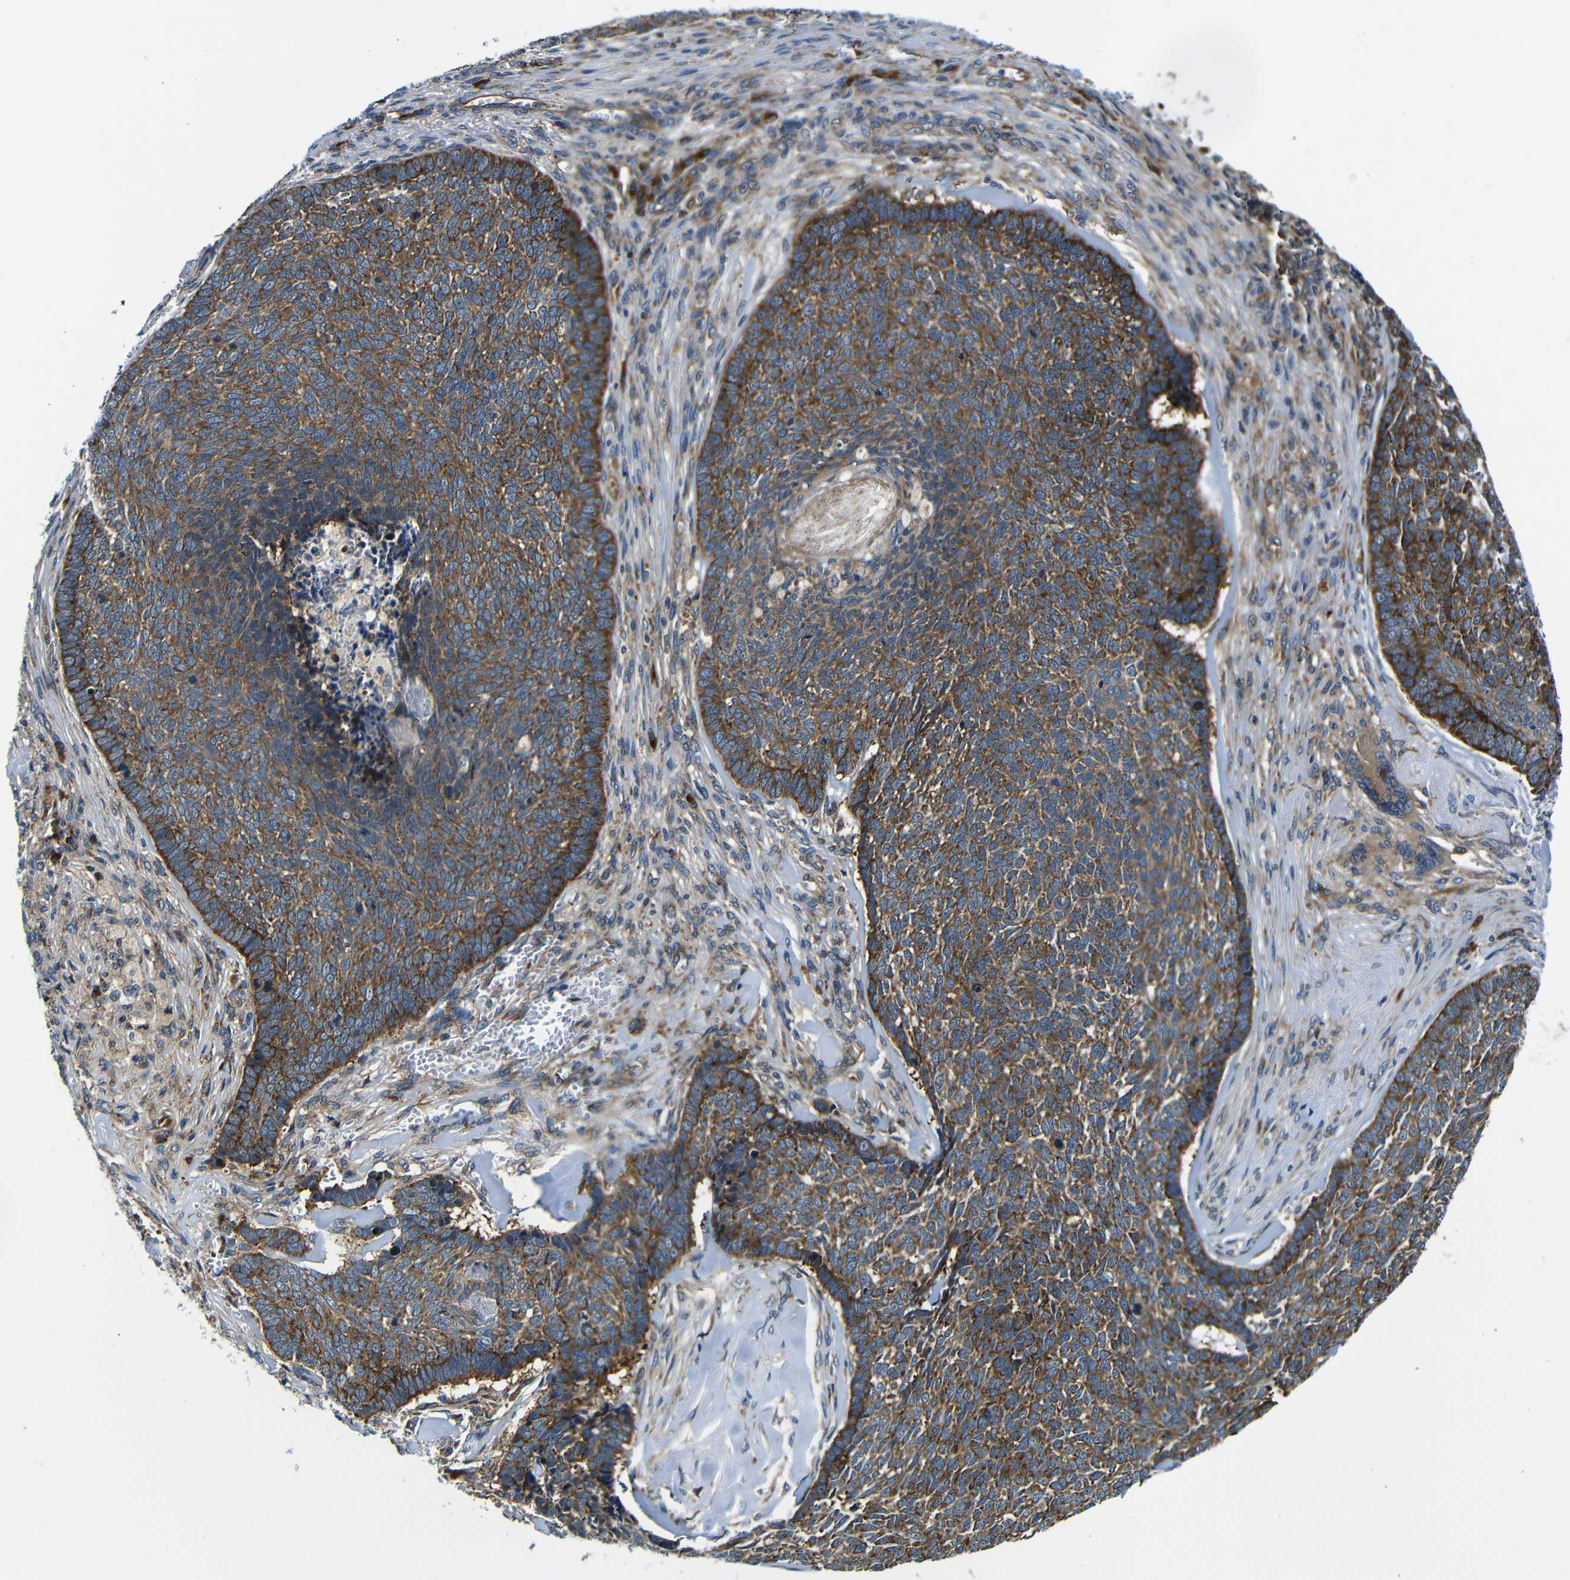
{"staining": {"intensity": "moderate", "quantity": ">75%", "location": "cytoplasmic/membranous"}, "tissue": "skin cancer", "cell_type": "Tumor cells", "image_type": "cancer", "snomed": [{"axis": "morphology", "description": "Basal cell carcinoma"}, {"axis": "topography", "description": "Skin"}], "caption": "Skin cancer (basal cell carcinoma) stained with IHC displays moderate cytoplasmic/membranous staining in approximately >75% of tumor cells.", "gene": "ABCE1", "patient": {"sex": "male", "age": 84}}